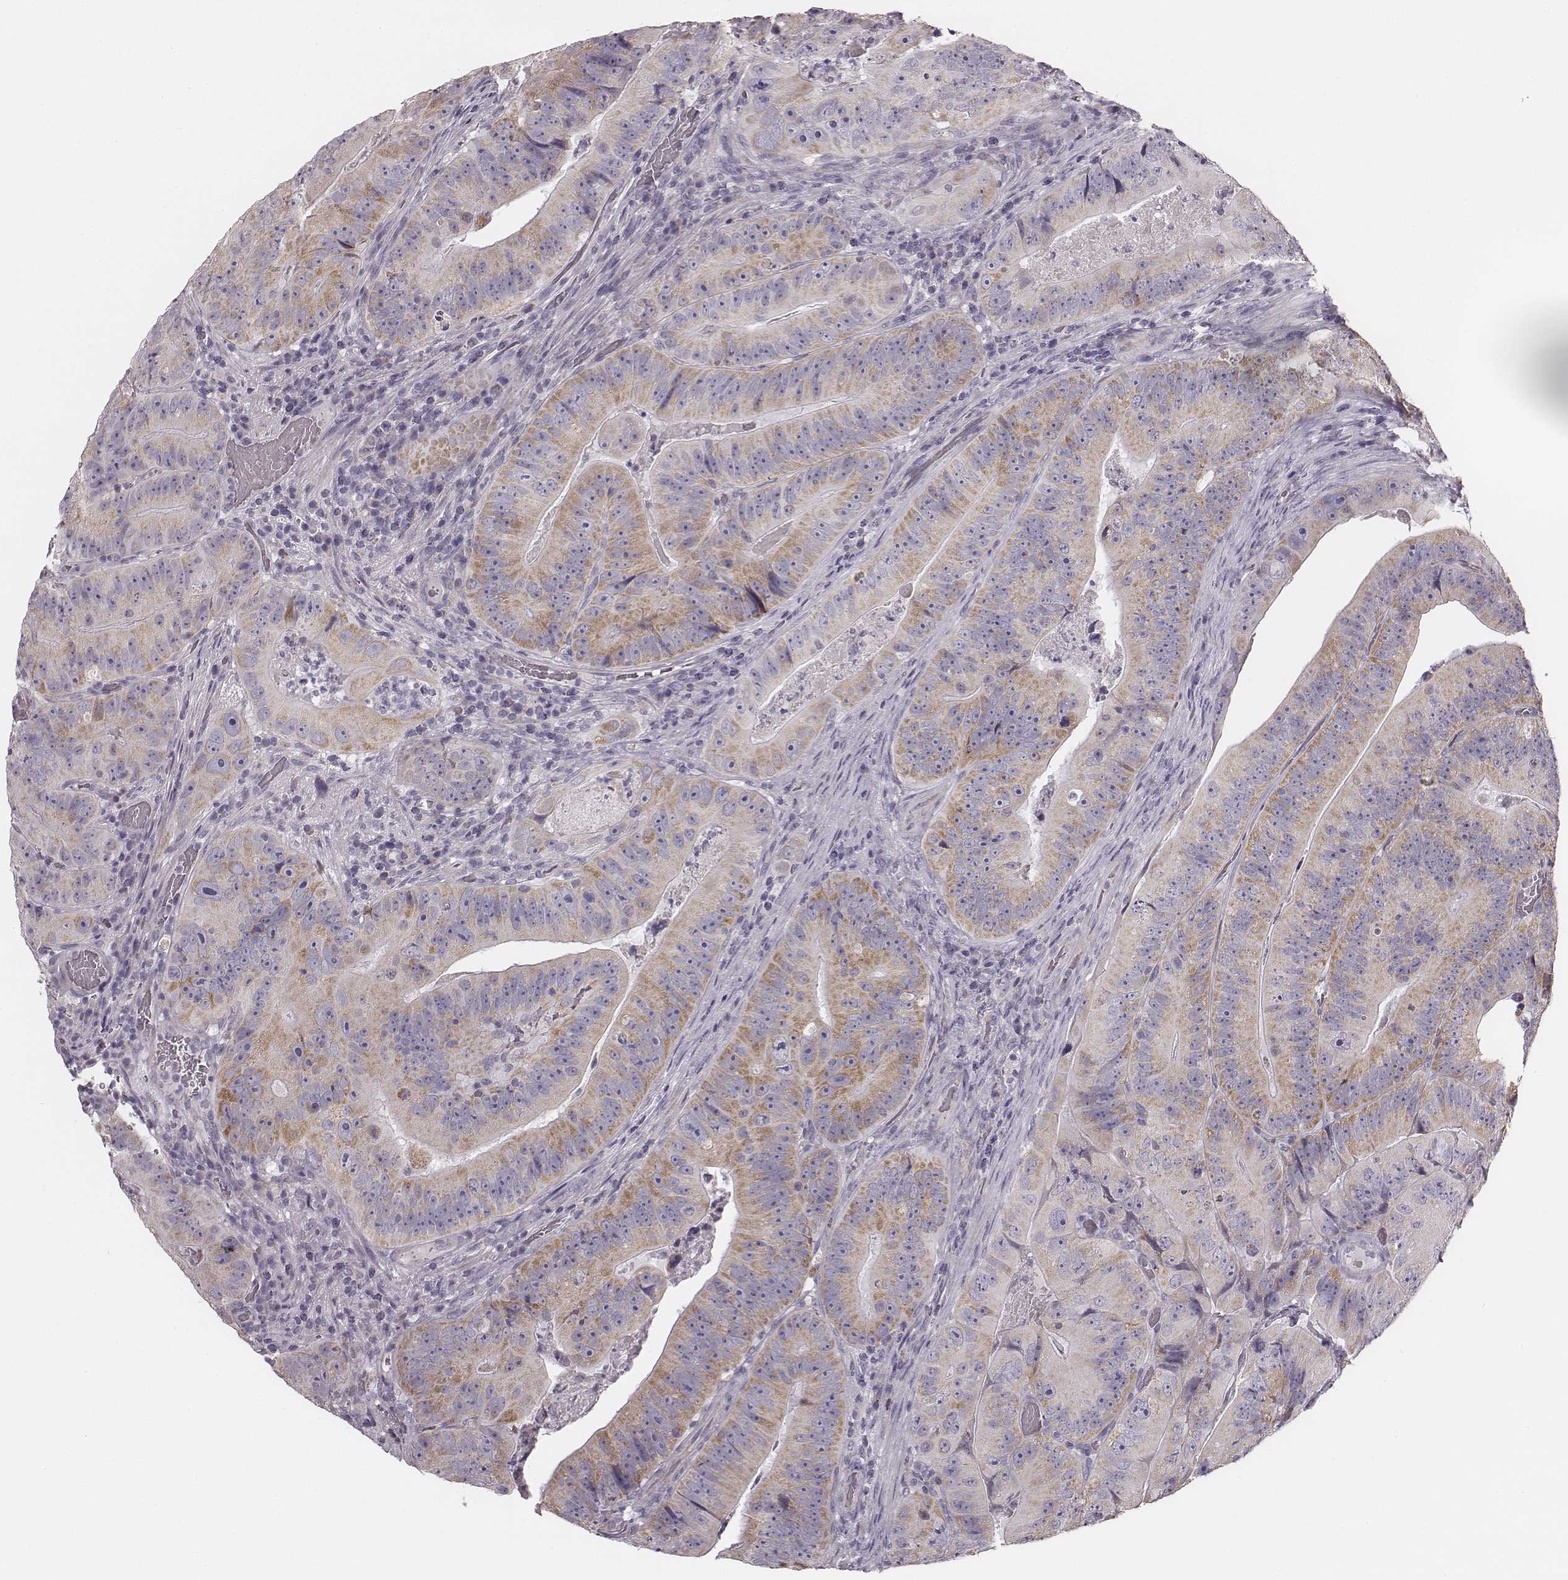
{"staining": {"intensity": "weak", "quantity": ">75%", "location": "cytoplasmic/membranous"}, "tissue": "colorectal cancer", "cell_type": "Tumor cells", "image_type": "cancer", "snomed": [{"axis": "morphology", "description": "Adenocarcinoma, NOS"}, {"axis": "topography", "description": "Colon"}], "caption": "About >75% of tumor cells in human adenocarcinoma (colorectal) exhibit weak cytoplasmic/membranous protein expression as visualized by brown immunohistochemical staining.", "gene": "UBL4B", "patient": {"sex": "female", "age": 86}}